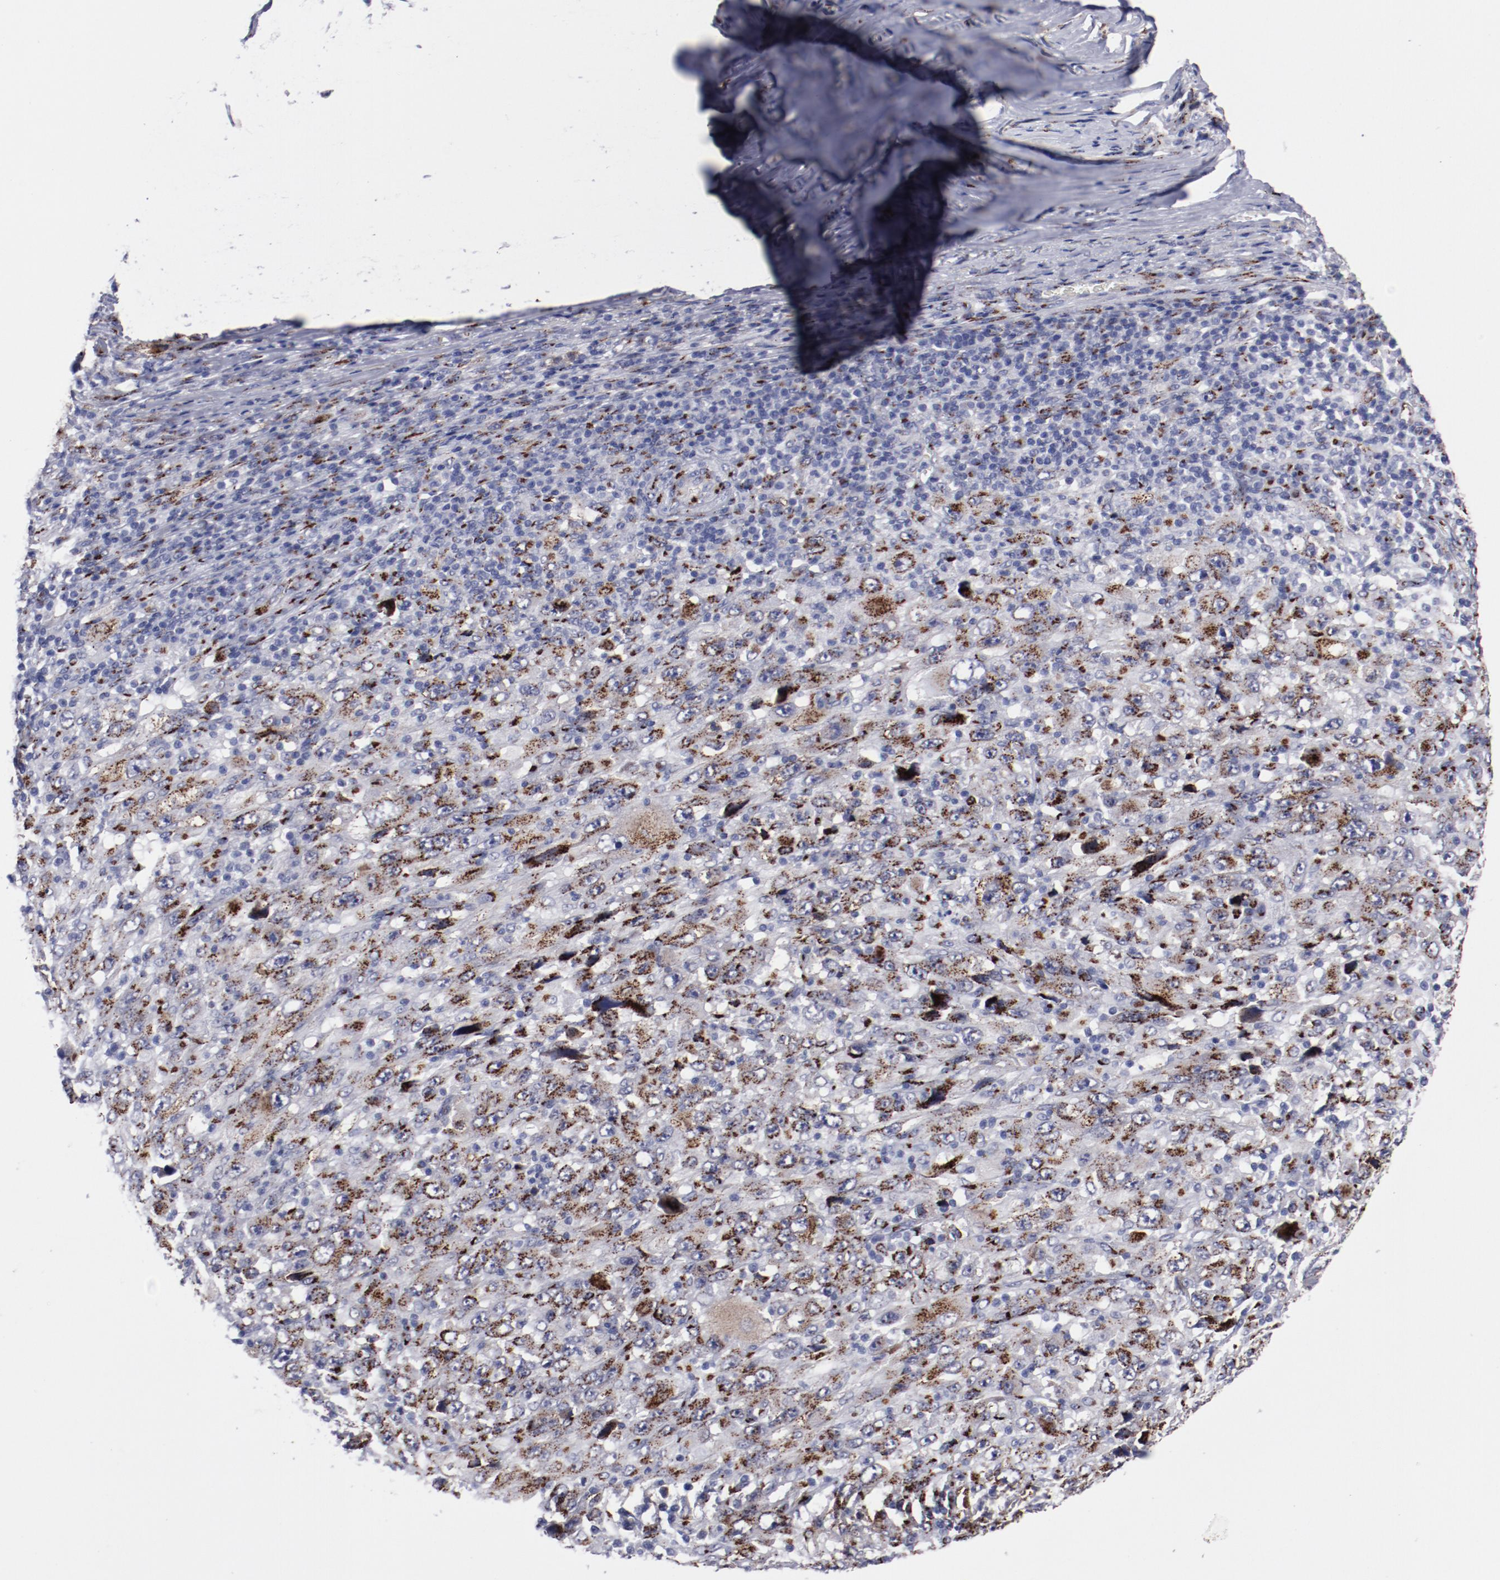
{"staining": {"intensity": "strong", "quantity": ">75%", "location": "cytoplasmic/membranous"}, "tissue": "melanoma", "cell_type": "Tumor cells", "image_type": "cancer", "snomed": [{"axis": "morphology", "description": "Malignant melanoma, Metastatic site"}, {"axis": "topography", "description": "Skin"}], "caption": "Melanoma stained with a brown dye displays strong cytoplasmic/membranous positive expression in about >75% of tumor cells.", "gene": "GOLIM4", "patient": {"sex": "female", "age": 56}}